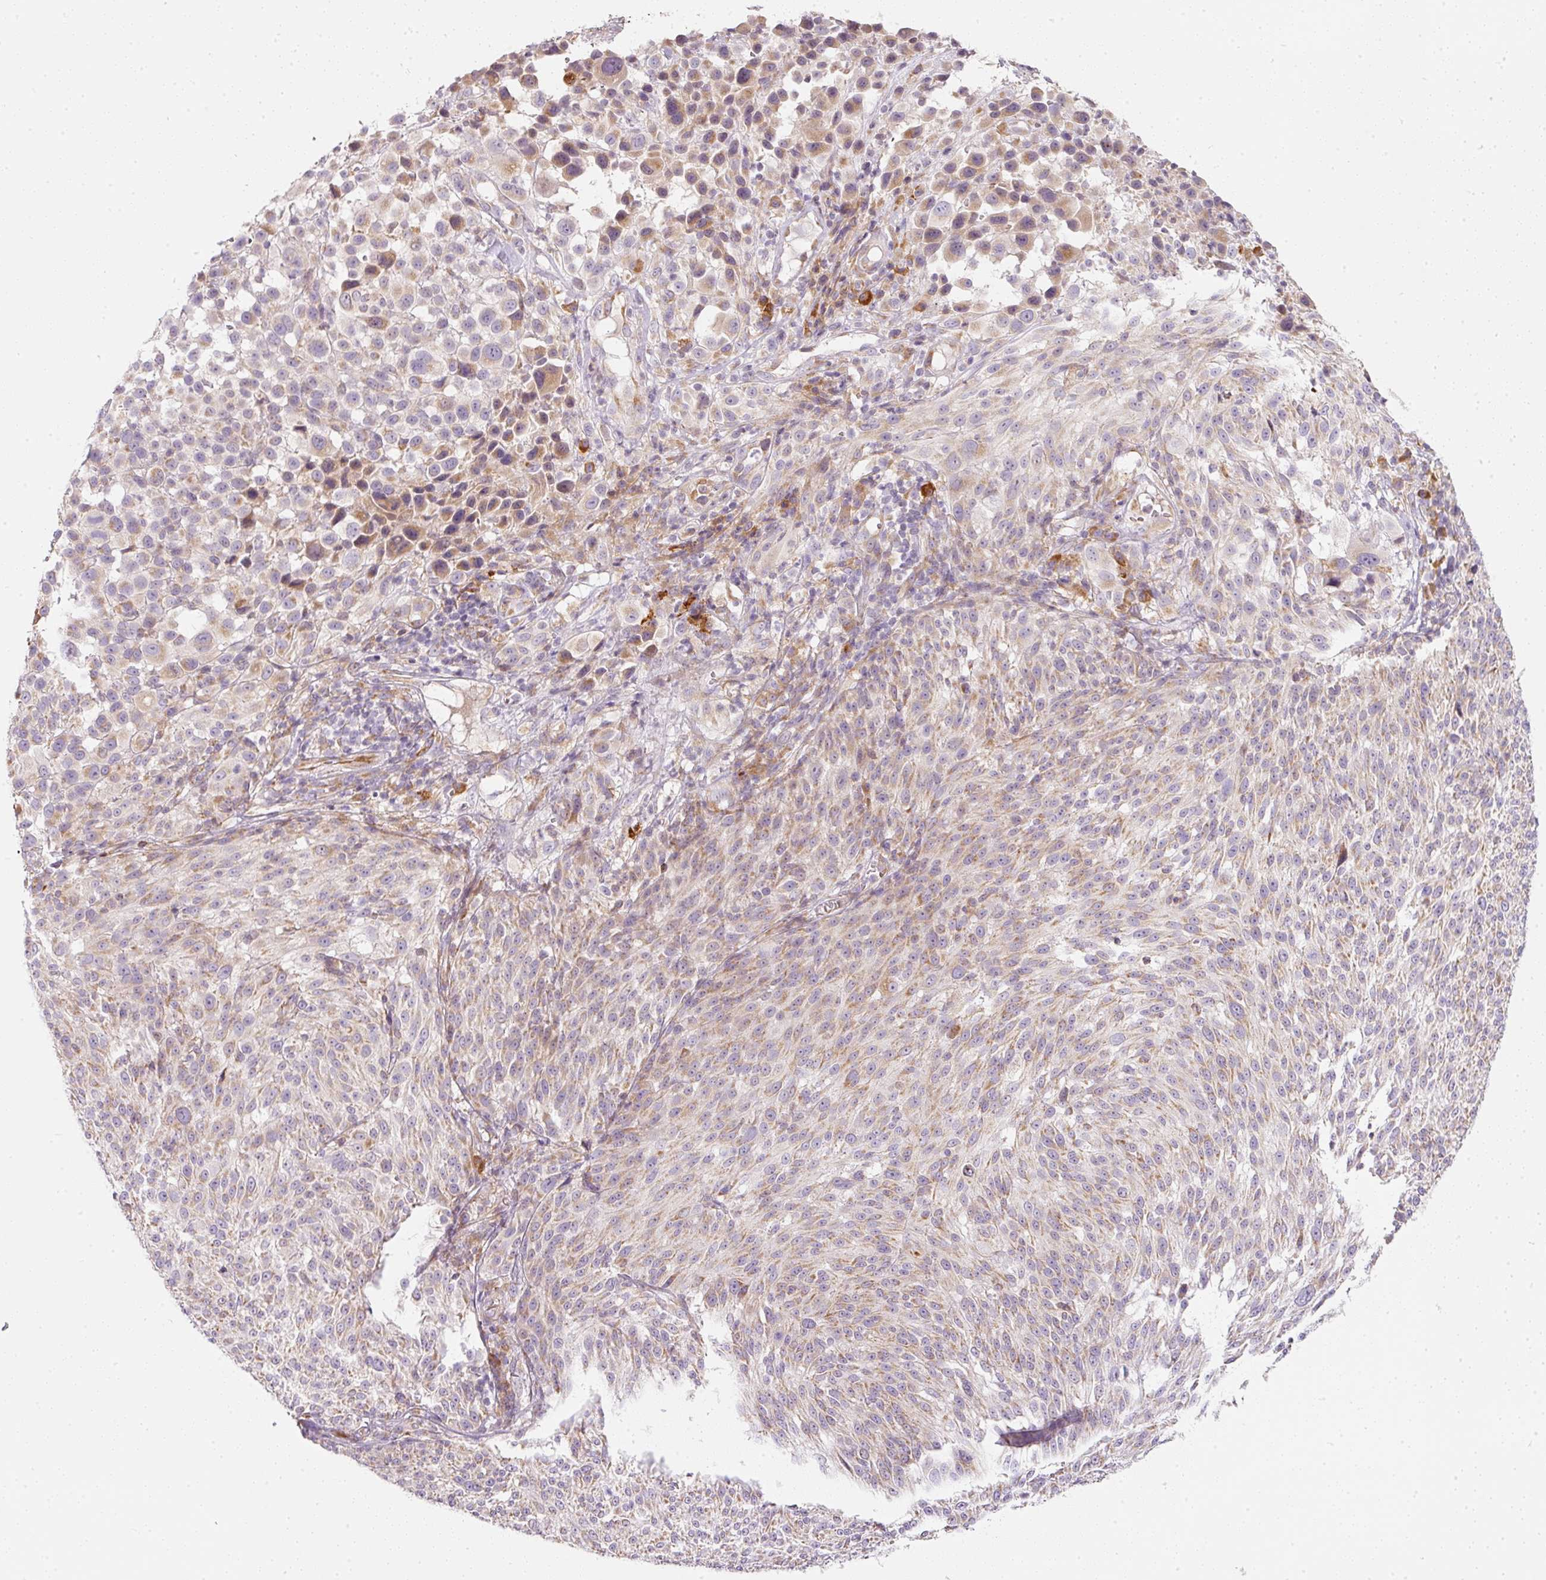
{"staining": {"intensity": "moderate", "quantity": "25%-75%", "location": "cytoplasmic/membranous"}, "tissue": "melanoma", "cell_type": "Tumor cells", "image_type": "cancer", "snomed": [{"axis": "morphology", "description": "Malignant melanoma, NOS"}, {"axis": "topography", "description": "Skin of trunk"}], "caption": "High-power microscopy captured an immunohistochemistry (IHC) photomicrograph of melanoma, revealing moderate cytoplasmic/membranous staining in about 25%-75% of tumor cells.", "gene": "MORN4", "patient": {"sex": "male", "age": 71}}